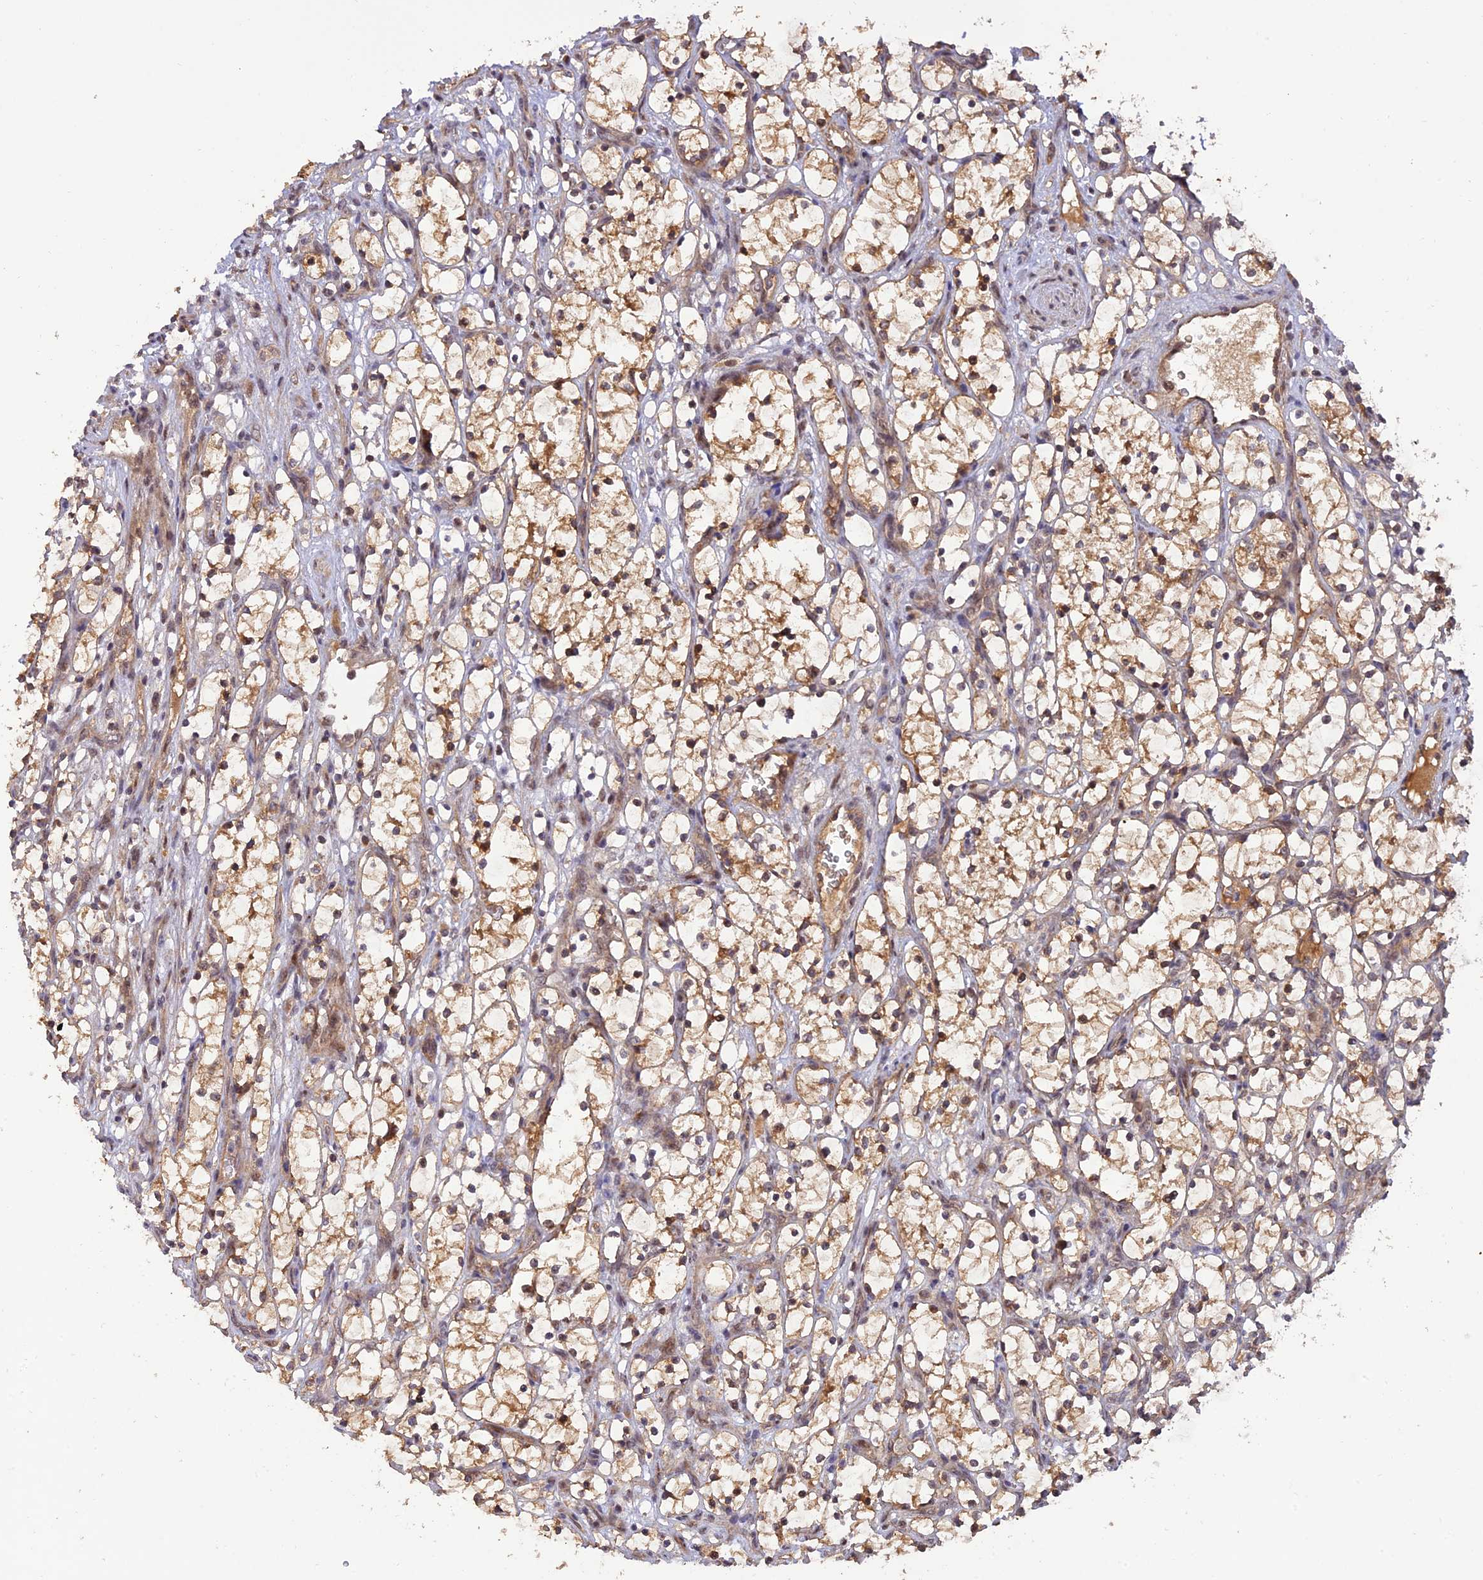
{"staining": {"intensity": "moderate", "quantity": ">75%", "location": "cytoplasmic/membranous"}, "tissue": "renal cancer", "cell_type": "Tumor cells", "image_type": "cancer", "snomed": [{"axis": "morphology", "description": "Adenocarcinoma, NOS"}, {"axis": "topography", "description": "Kidney"}], "caption": "Protein analysis of renal cancer tissue shows moderate cytoplasmic/membranous expression in approximately >75% of tumor cells. (DAB IHC with brightfield microscopy, high magnification).", "gene": "REV1", "patient": {"sex": "female", "age": 69}}